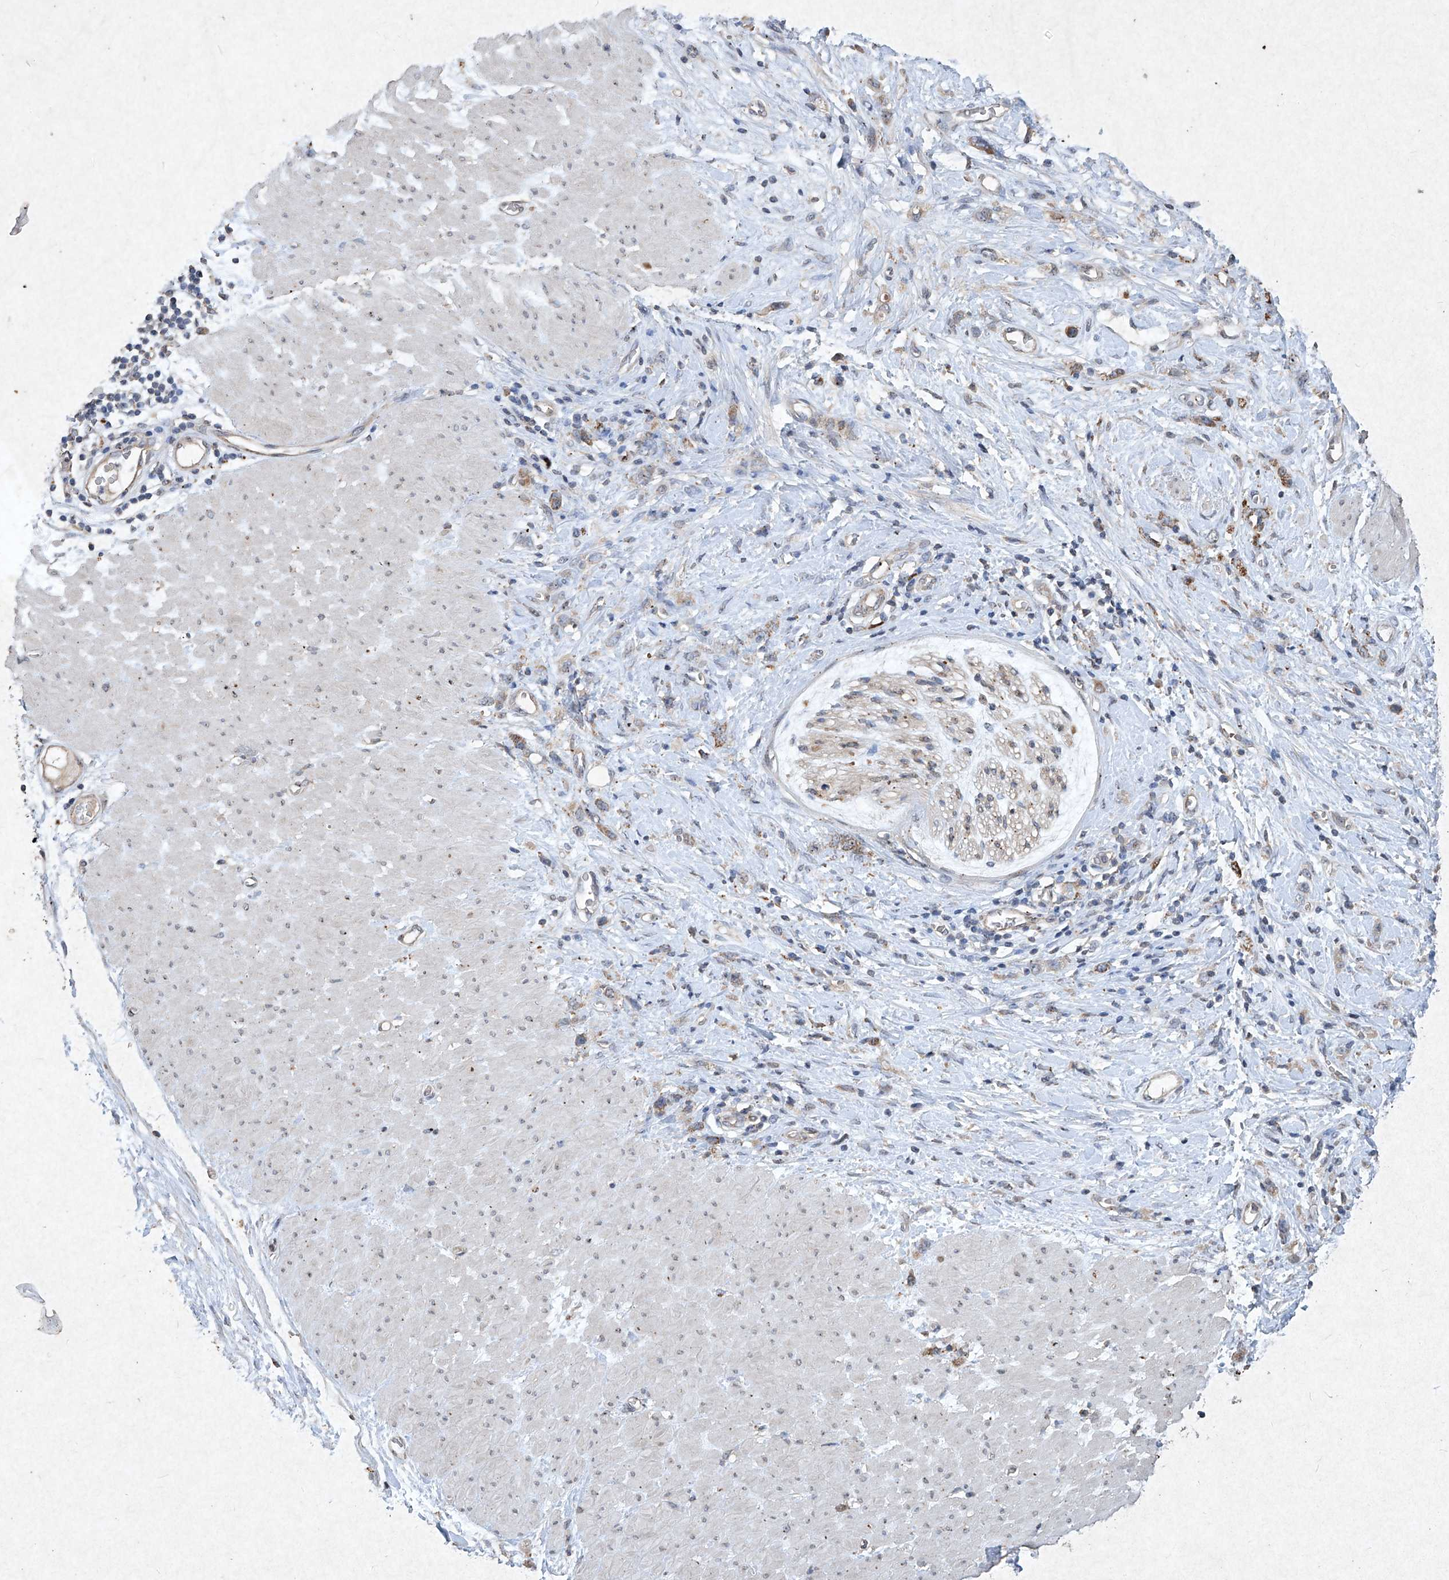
{"staining": {"intensity": "moderate", "quantity": "<25%", "location": "cytoplasmic/membranous"}, "tissue": "stomach cancer", "cell_type": "Tumor cells", "image_type": "cancer", "snomed": [{"axis": "morphology", "description": "Adenocarcinoma, NOS"}, {"axis": "topography", "description": "Stomach"}], "caption": "There is low levels of moderate cytoplasmic/membranous staining in tumor cells of stomach cancer (adenocarcinoma), as demonstrated by immunohistochemical staining (brown color).", "gene": "MED16", "patient": {"sex": "female", "age": 76}}